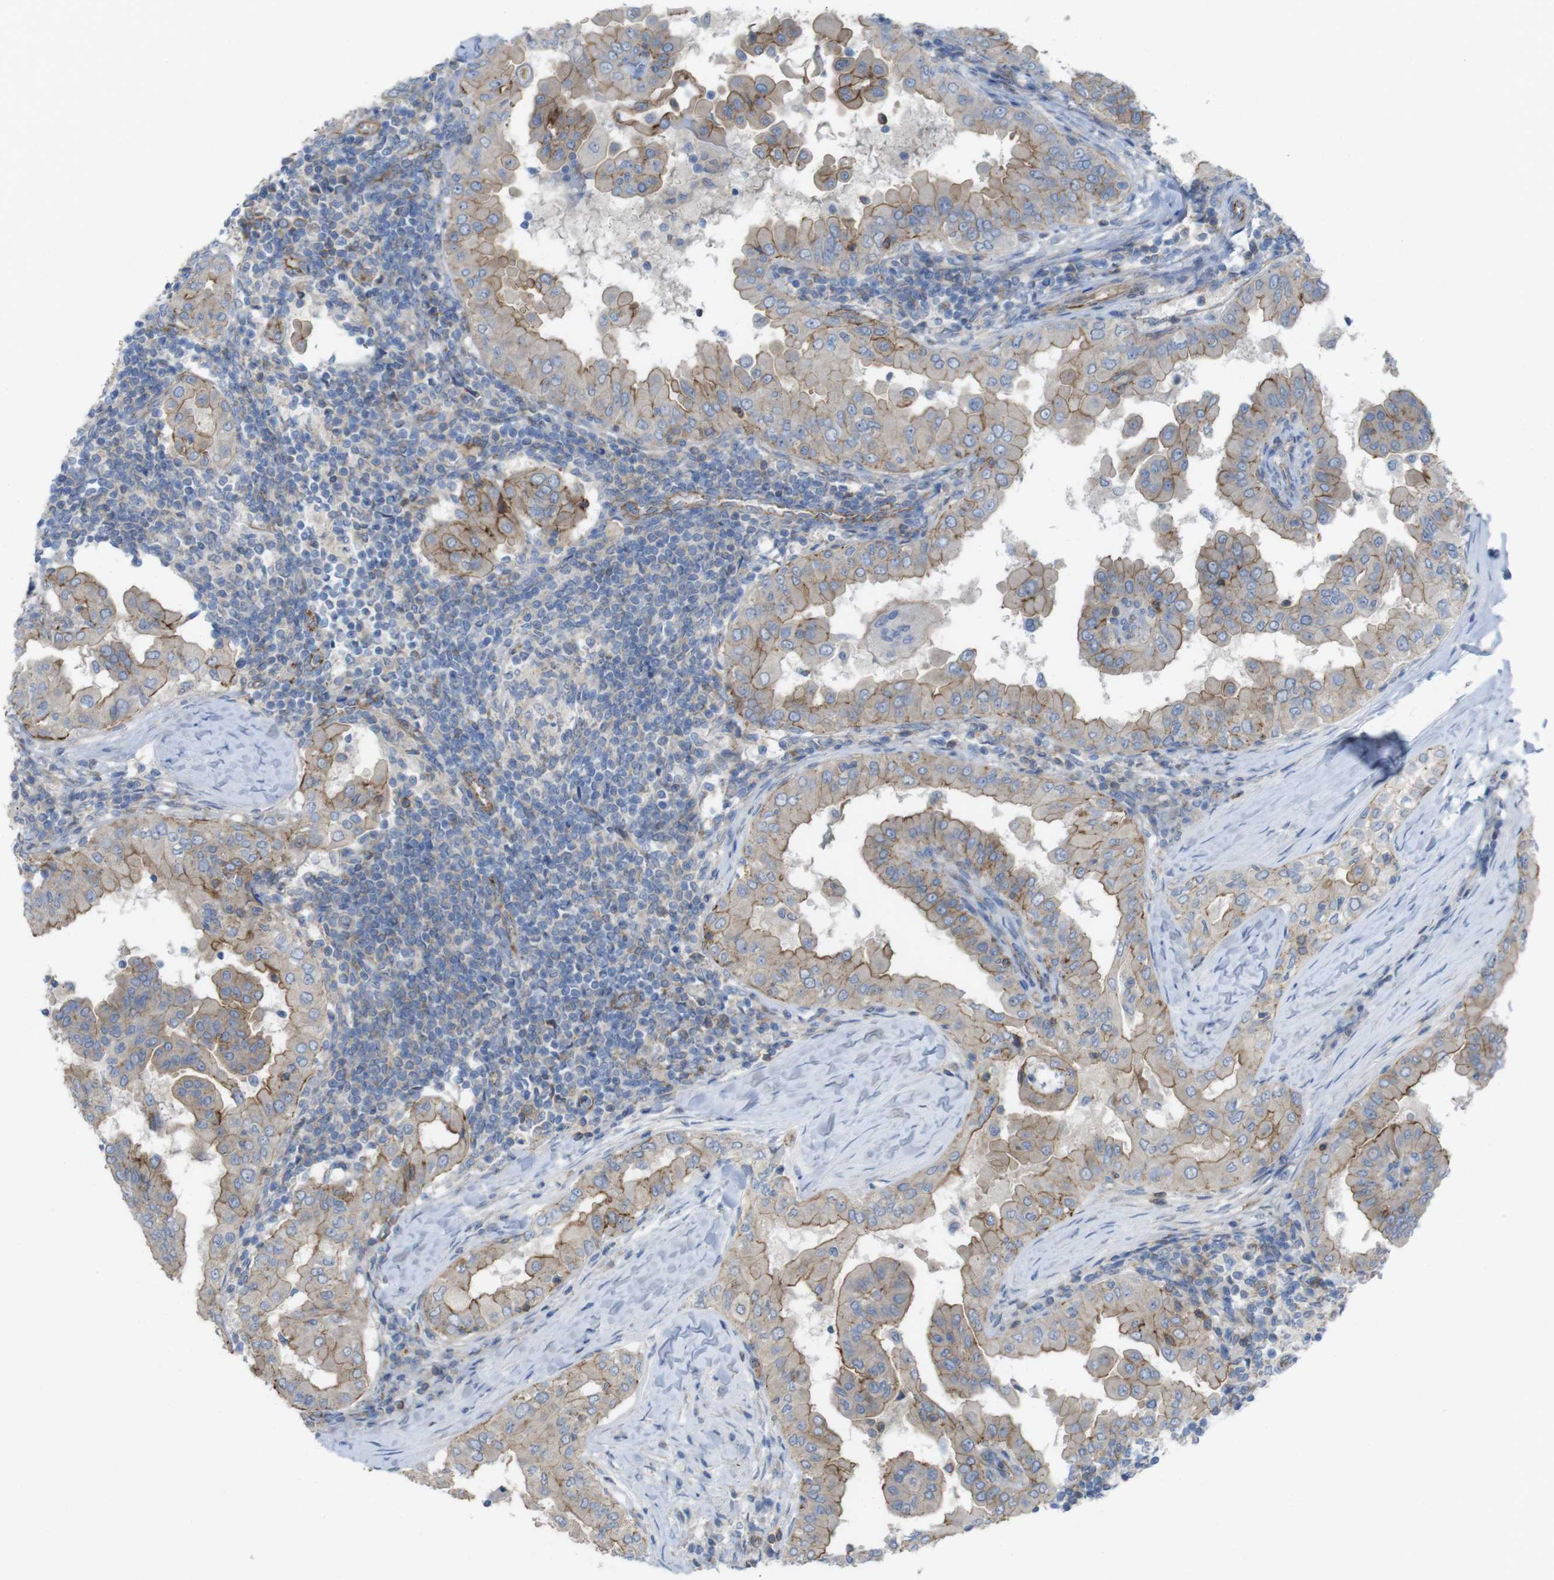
{"staining": {"intensity": "moderate", "quantity": "25%-75%", "location": "cytoplasmic/membranous"}, "tissue": "thyroid cancer", "cell_type": "Tumor cells", "image_type": "cancer", "snomed": [{"axis": "morphology", "description": "Papillary adenocarcinoma, NOS"}, {"axis": "topography", "description": "Thyroid gland"}], "caption": "A brown stain labels moderate cytoplasmic/membranous positivity of a protein in human papillary adenocarcinoma (thyroid) tumor cells.", "gene": "PREX2", "patient": {"sex": "male", "age": 33}}